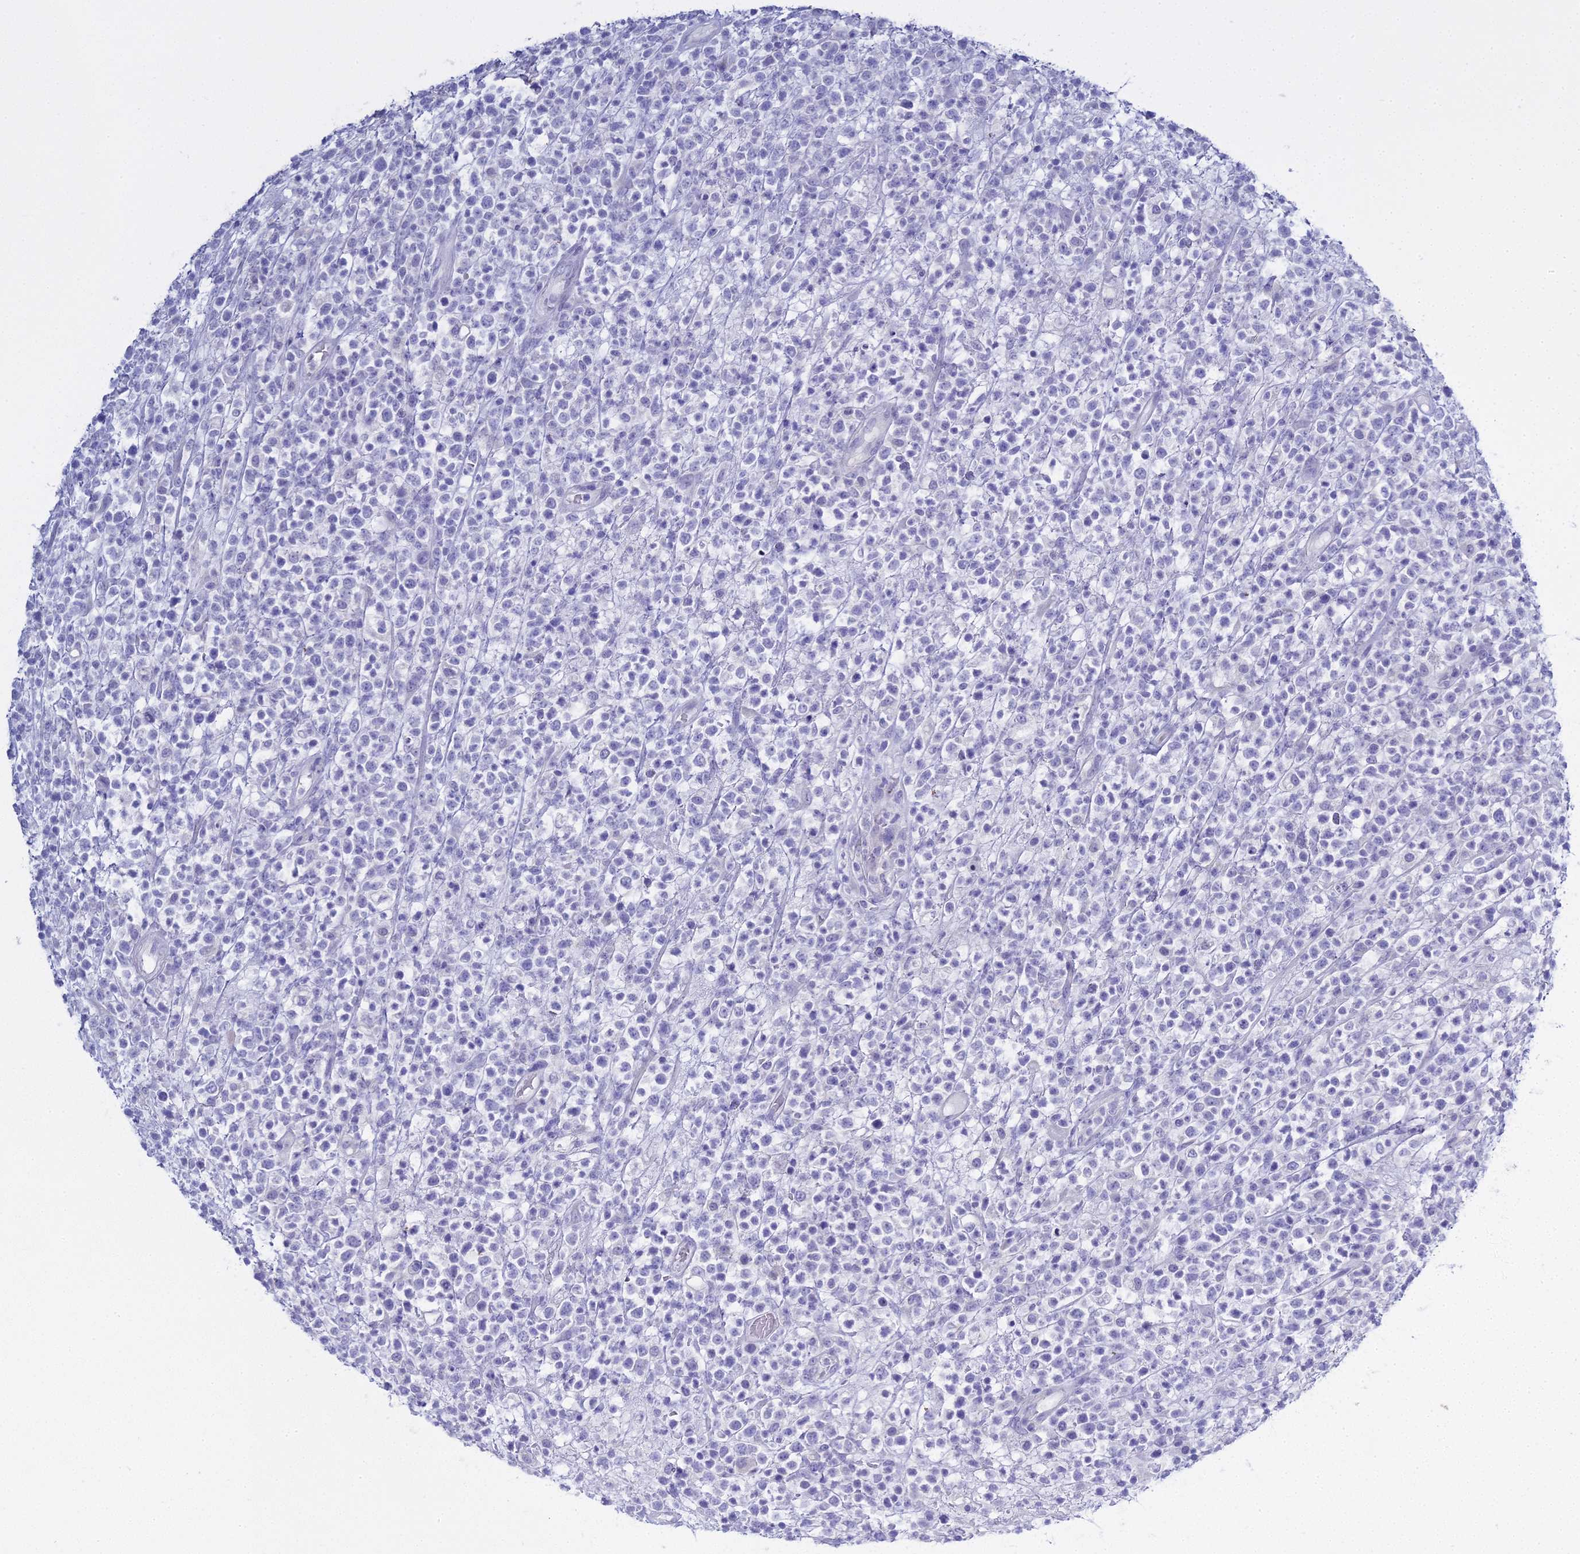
{"staining": {"intensity": "negative", "quantity": "none", "location": "none"}, "tissue": "lymphoma", "cell_type": "Tumor cells", "image_type": "cancer", "snomed": [{"axis": "morphology", "description": "Malignant lymphoma, non-Hodgkin's type, High grade"}, {"axis": "topography", "description": "Colon"}], "caption": "High magnification brightfield microscopy of high-grade malignant lymphoma, non-Hodgkin's type stained with DAB (brown) and counterstained with hematoxylin (blue): tumor cells show no significant positivity. (Immunohistochemistry (ihc), brightfield microscopy, high magnification).", "gene": "S100A7", "patient": {"sex": "female", "age": 53}}